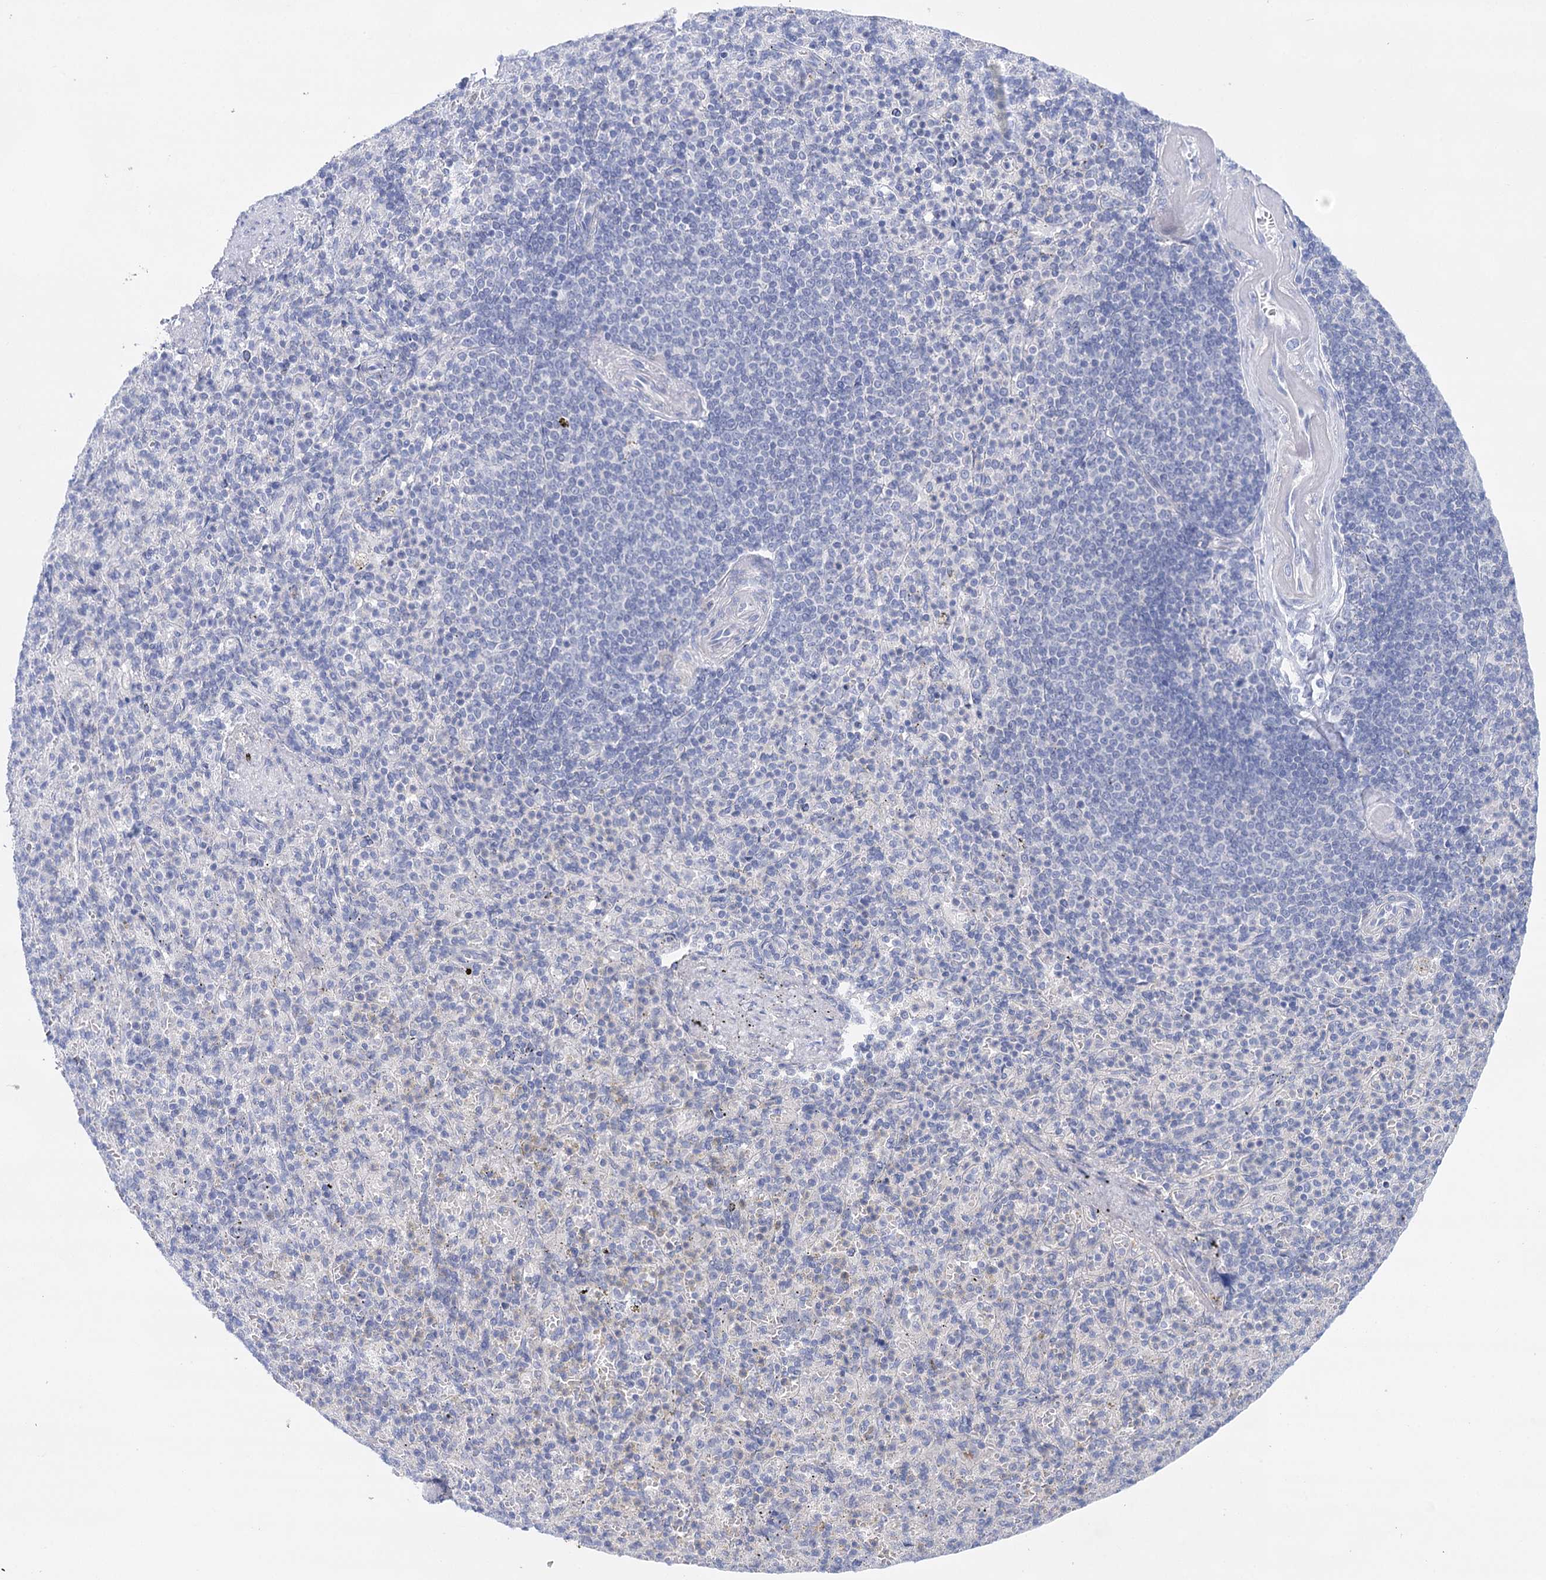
{"staining": {"intensity": "negative", "quantity": "none", "location": "none"}, "tissue": "spleen", "cell_type": "Cells in red pulp", "image_type": "normal", "snomed": [{"axis": "morphology", "description": "Normal tissue, NOS"}, {"axis": "topography", "description": "Spleen"}], "caption": "This is an IHC image of unremarkable spleen. There is no expression in cells in red pulp.", "gene": "LALBA", "patient": {"sex": "female", "age": 74}}